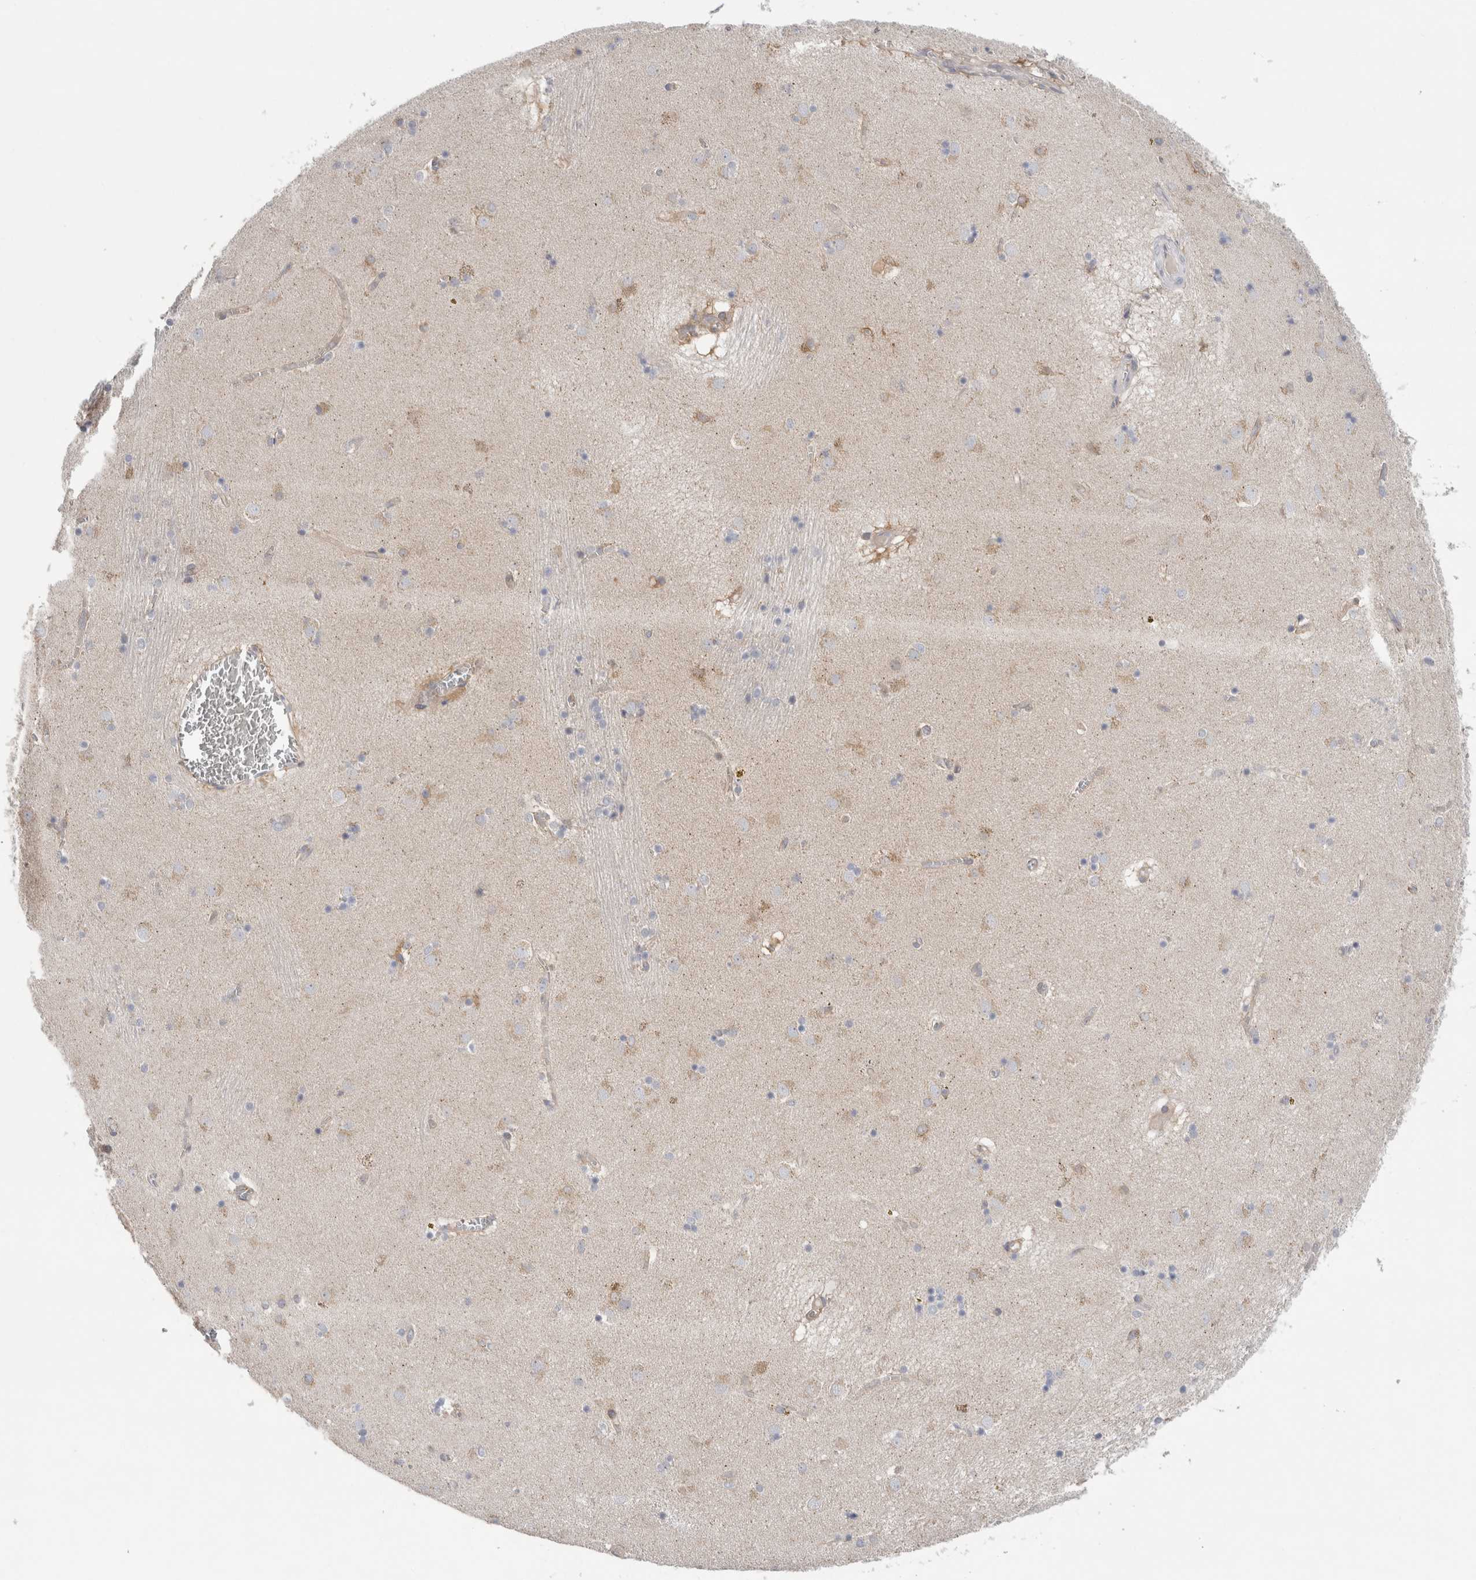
{"staining": {"intensity": "moderate", "quantity": "25%-75%", "location": "cytoplasmic/membranous"}, "tissue": "caudate", "cell_type": "Glial cells", "image_type": "normal", "snomed": [{"axis": "morphology", "description": "Normal tissue, NOS"}, {"axis": "topography", "description": "Lateral ventricle wall"}], "caption": "Protein staining demonstrates moderate cytoplasmic/membranous expression in about 25%-75% of glial cells in normal caudate.", "gene": "SYTL5", "patient": {"sex": "male", "age": 70}}